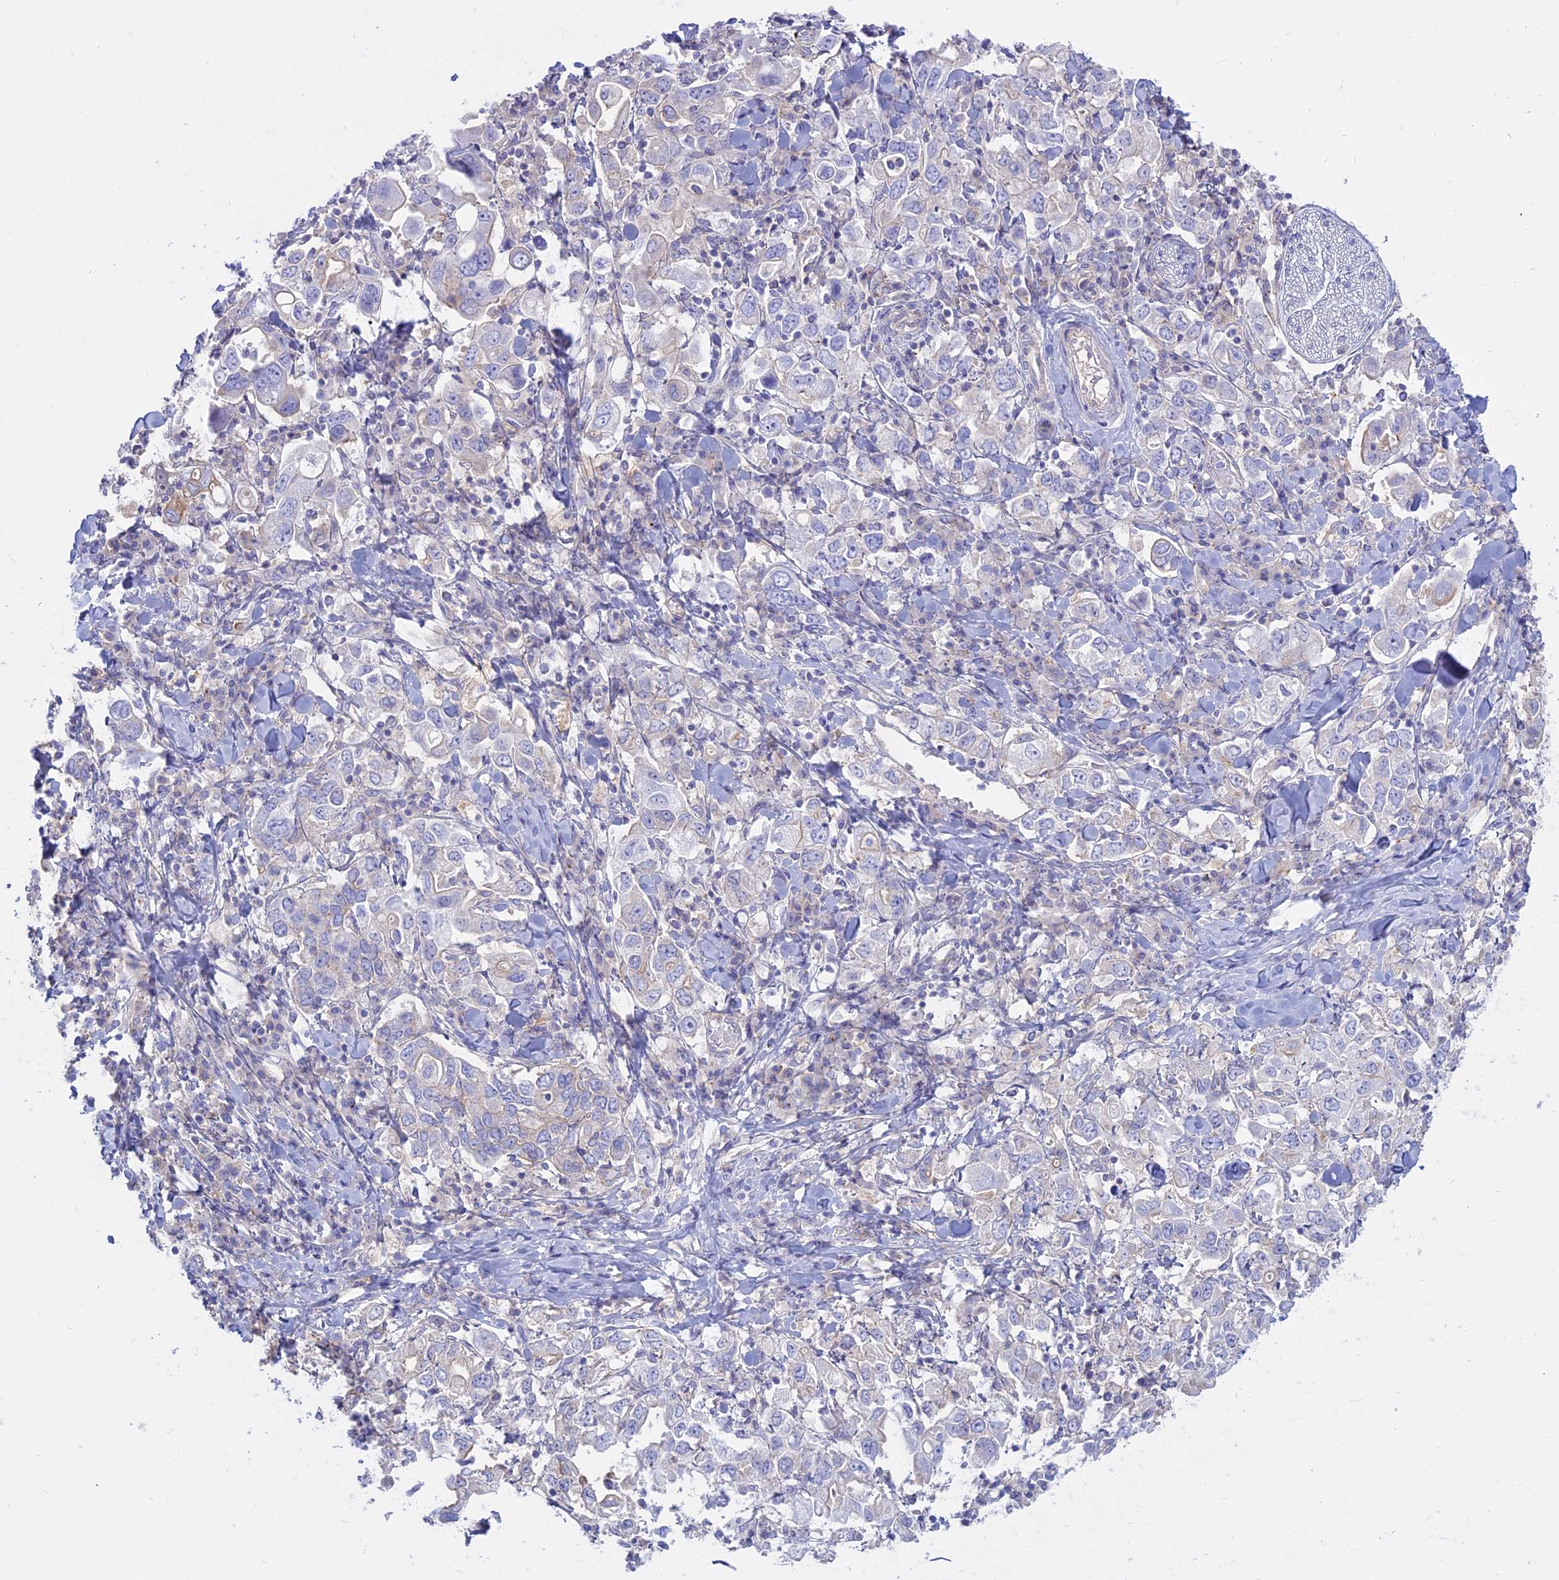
{"staining": {"intensity": "negative", "quantity": "none", "location": "none"}, "tissue": "stomach cancer", "cell_type": "Tumor cells", "image_type": "cancer", "snomed": [{"axis": "morphology", "description": "Adenocarcinoma, NOS"}, {"axis": "topography", "description": "Stomach, upper"}], "caption": "Immunohistochemical staining of human stomach adenocarcinoma reveals no significant expression in tumor cells.", "gene": "AHCYL1", "patient": {"sex": "male", "age": 62}}